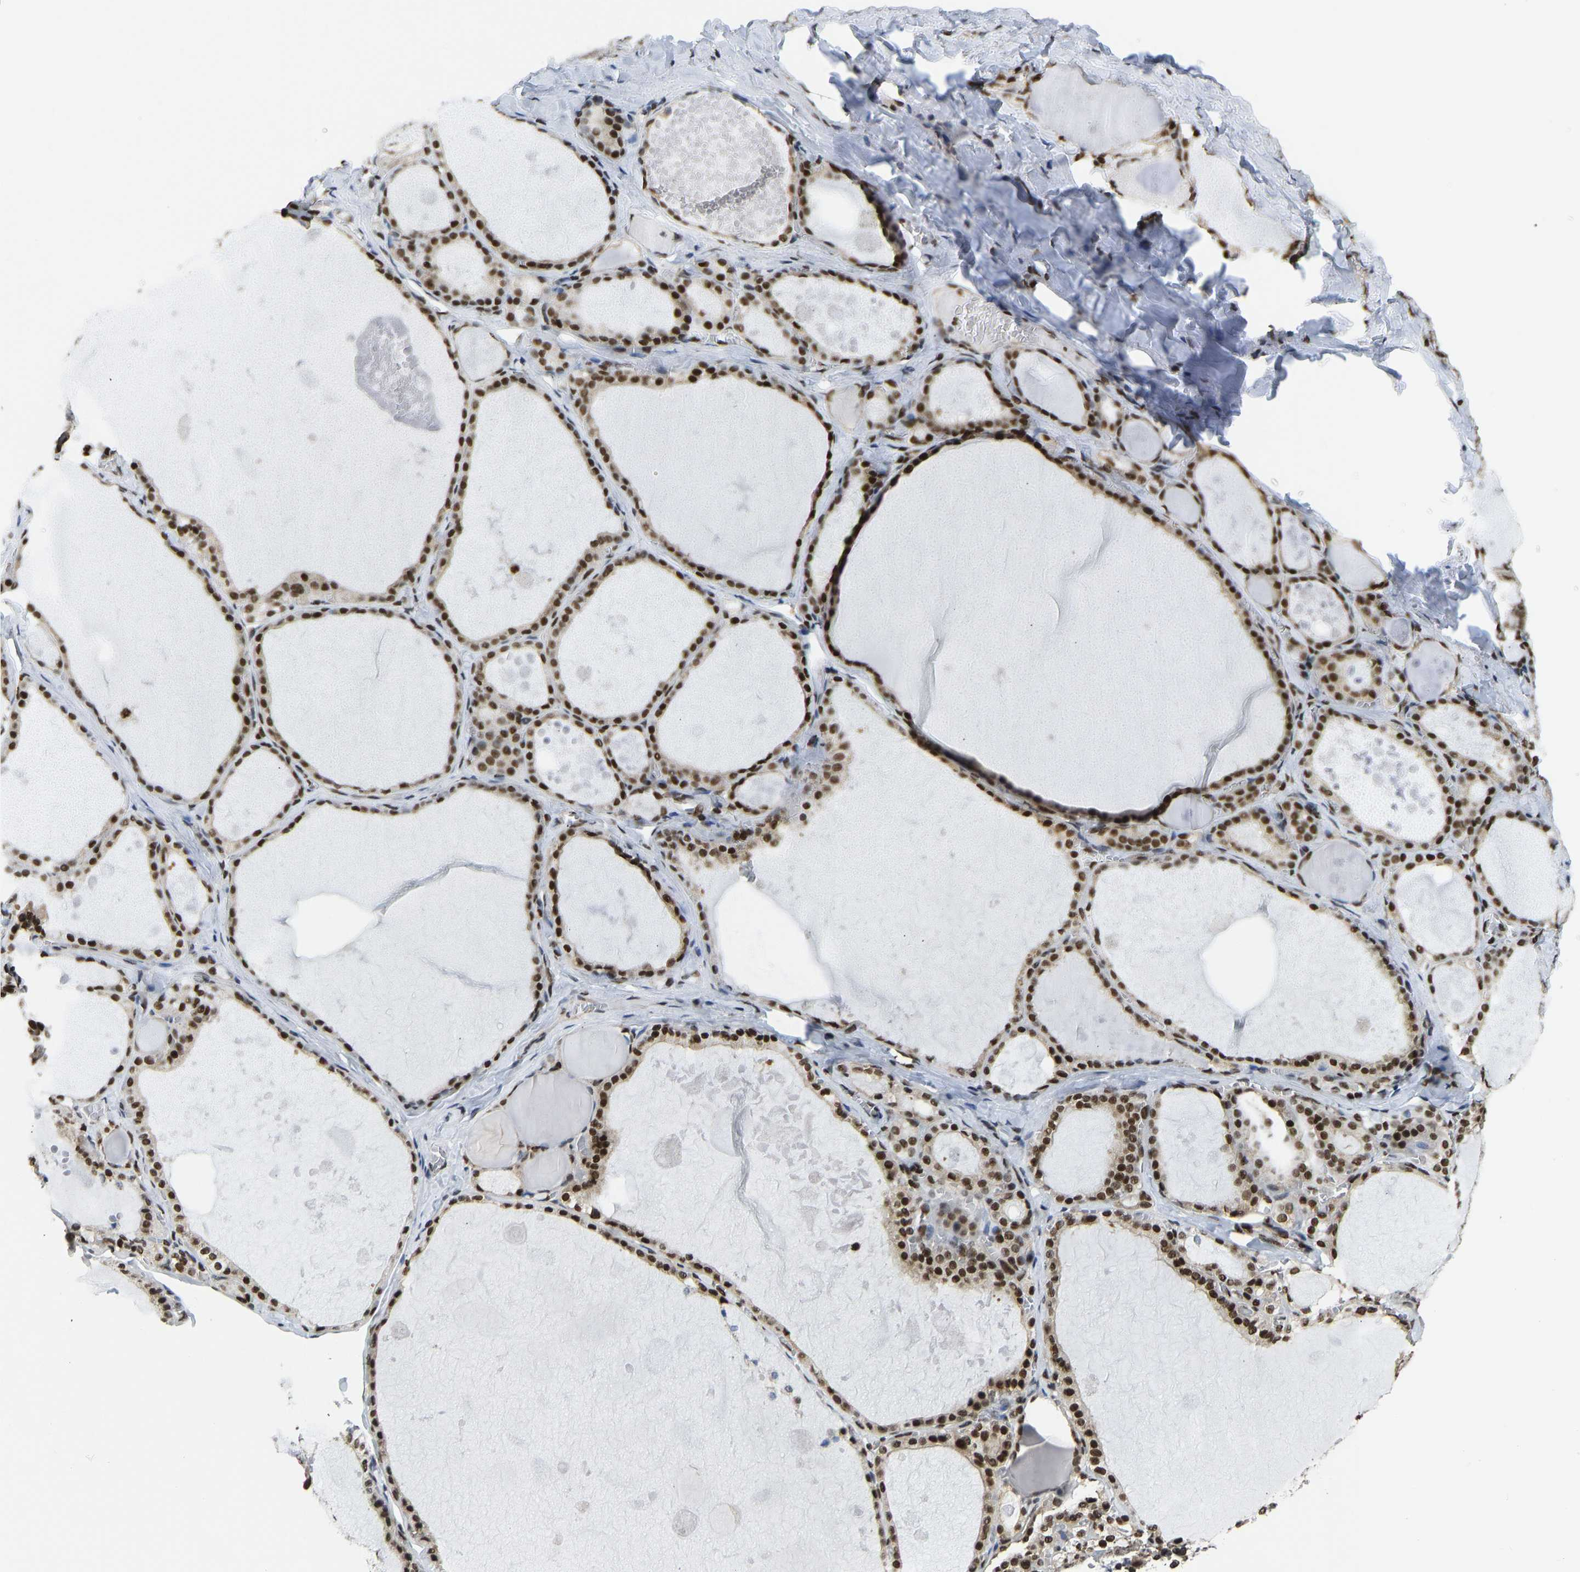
{"staining": {"intensity": "strong", "quantity": ">75%", "location": "nuclear"}, "tissue": "thyroid gland", "cell_type": "Glandular cells", "image_type": "normal", "snomed": [{"axis": "morphology", "description": "Normal tissue, NOS"}, {"axis": "topography", "description": "Thyroid gland"}], "caption": "IHC micrograph of normal thyroid gland stained for a protein (brown), which demonstrates high levels of strong nuclear expression in approximately >75% of glandular cells.", "gene": "ZSCAN20", "patient": {"sex": "male", "age": 56}}